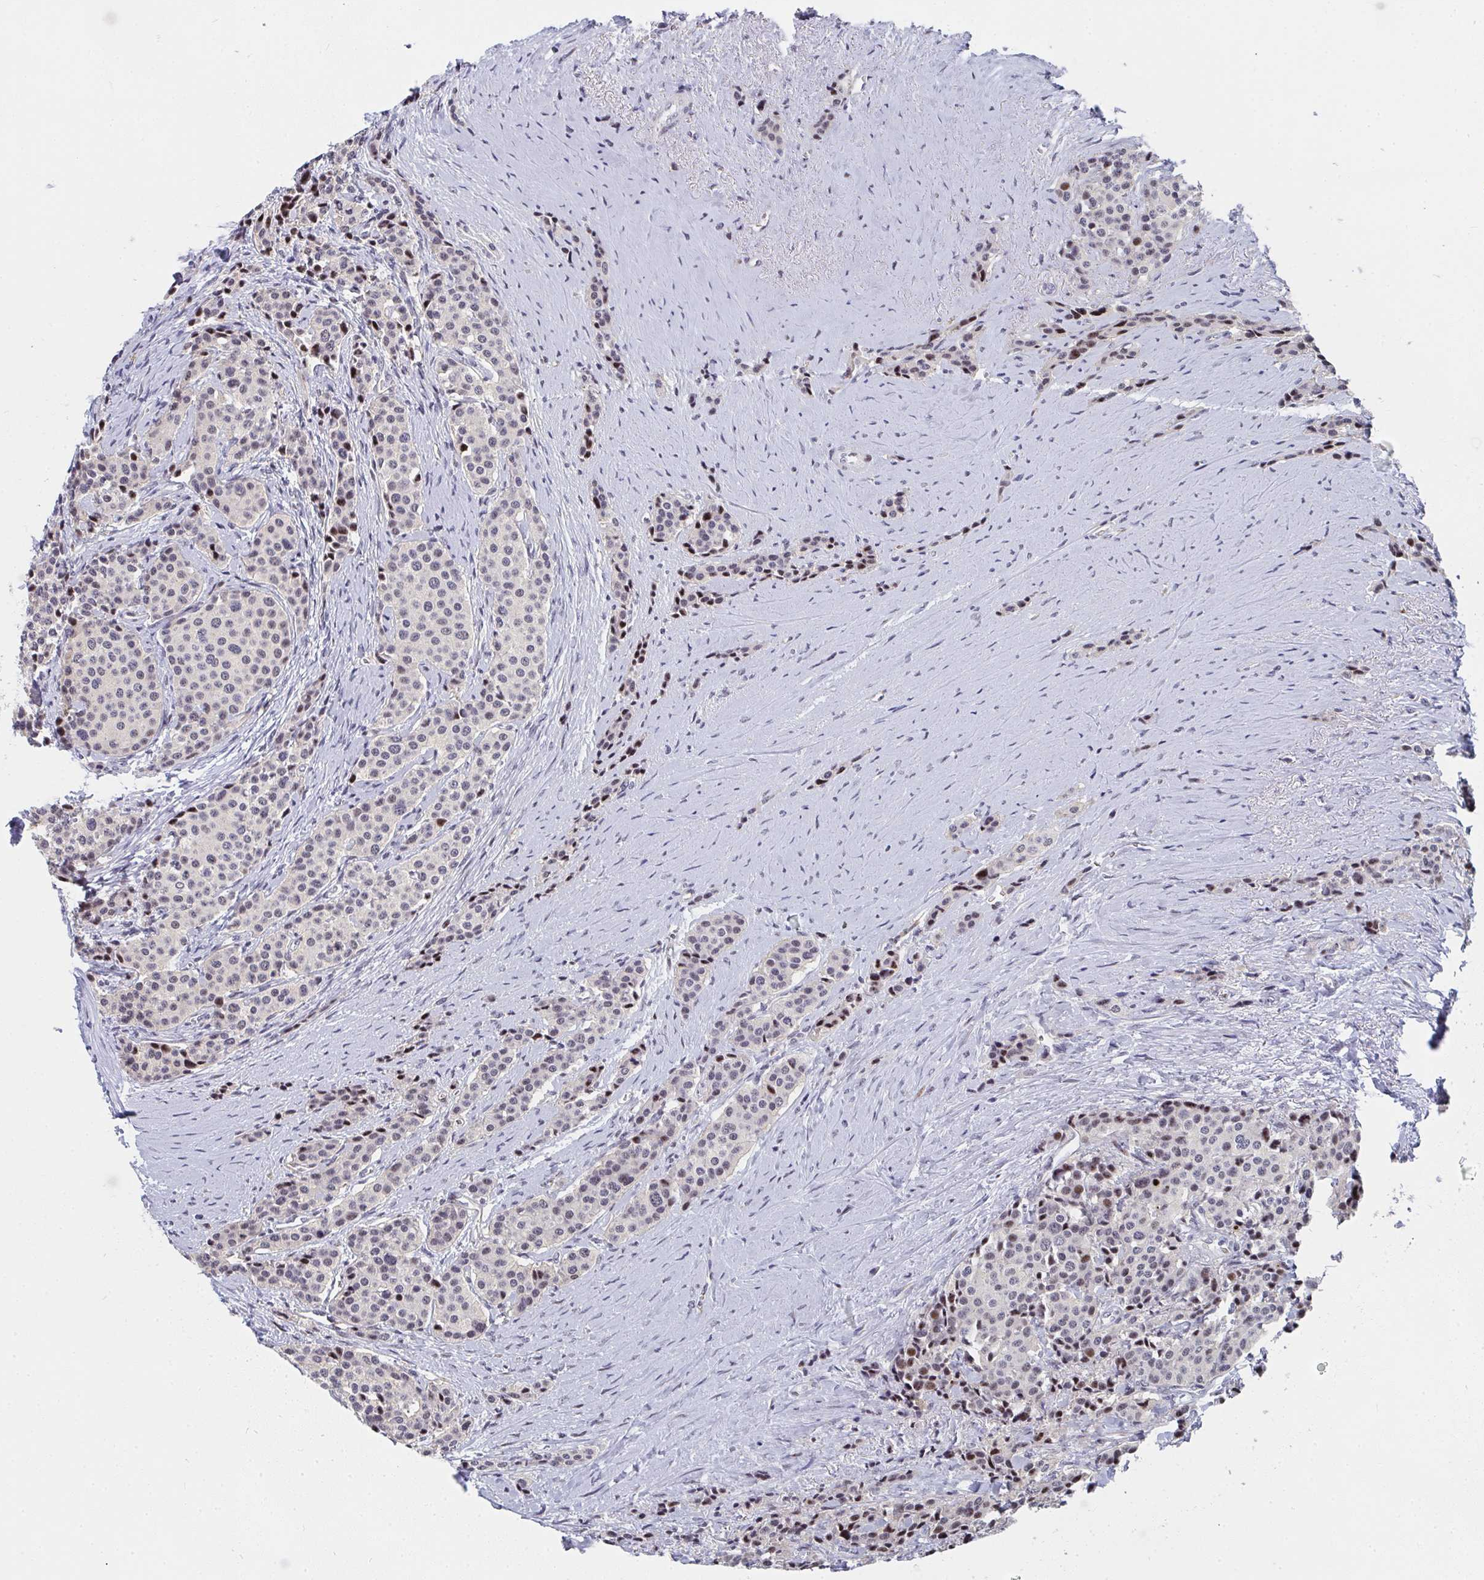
{"staining": {"intensity": "moderate", "quantity": "<25%", "location": "nuclear"}, "tissue": "carcinoid", "cell_type": "Tumor cells", "image_type": "cancer", "snomed": [{"axis": "morphology", "description": "Carcinoid, malignant, NOS"}, {"axis": "topography", "description": "Small intestine"}], "caption": "Moderate nuclear positivity for a protein is seen in about <25% of tumor cells of carcinoid using IHC.", "gene": "ZIC3", "patient": {"sex": "male", "age": 73}}